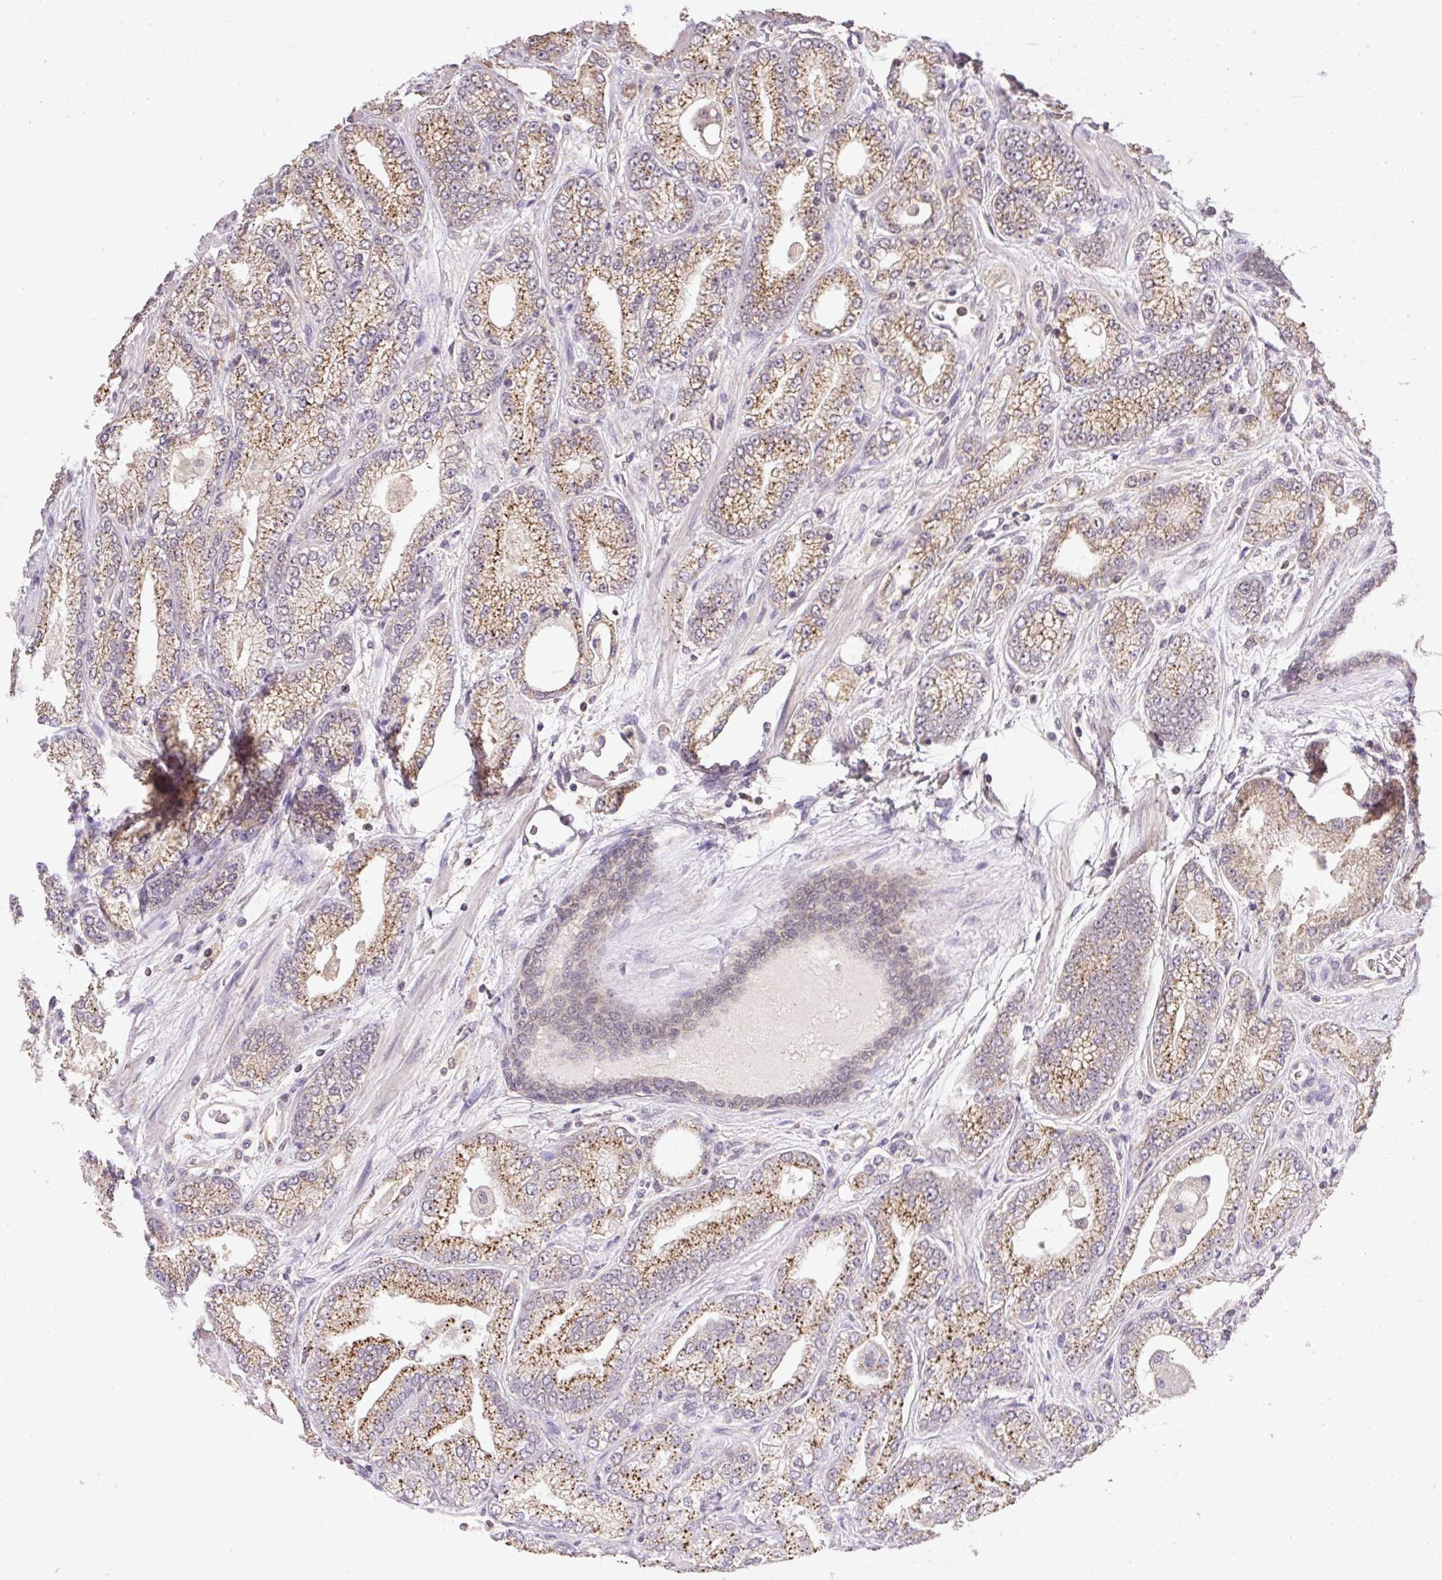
{"staining": {"intensity": "moderate", "quantity": ">75%", "location": "cytoplasmic/membranous"}, "tissue": "prostate cancer", "cell_type": "Tumor cells", "image_type": "cancer", "snomed": [{"axis": "morphology", "description": "Adenocarcinoma, High grade"}, {"axis": "topography", "description": "Prostate"}], "caption": "Brown immunohistochemical staining in human prostate high-grade adenocarcinoma shows moderate cytoplasmic/membranous positivity in approximately >75% of tumor cells.", "gene": "VPS25", "patient": {"sex": "male", "age": 68}}